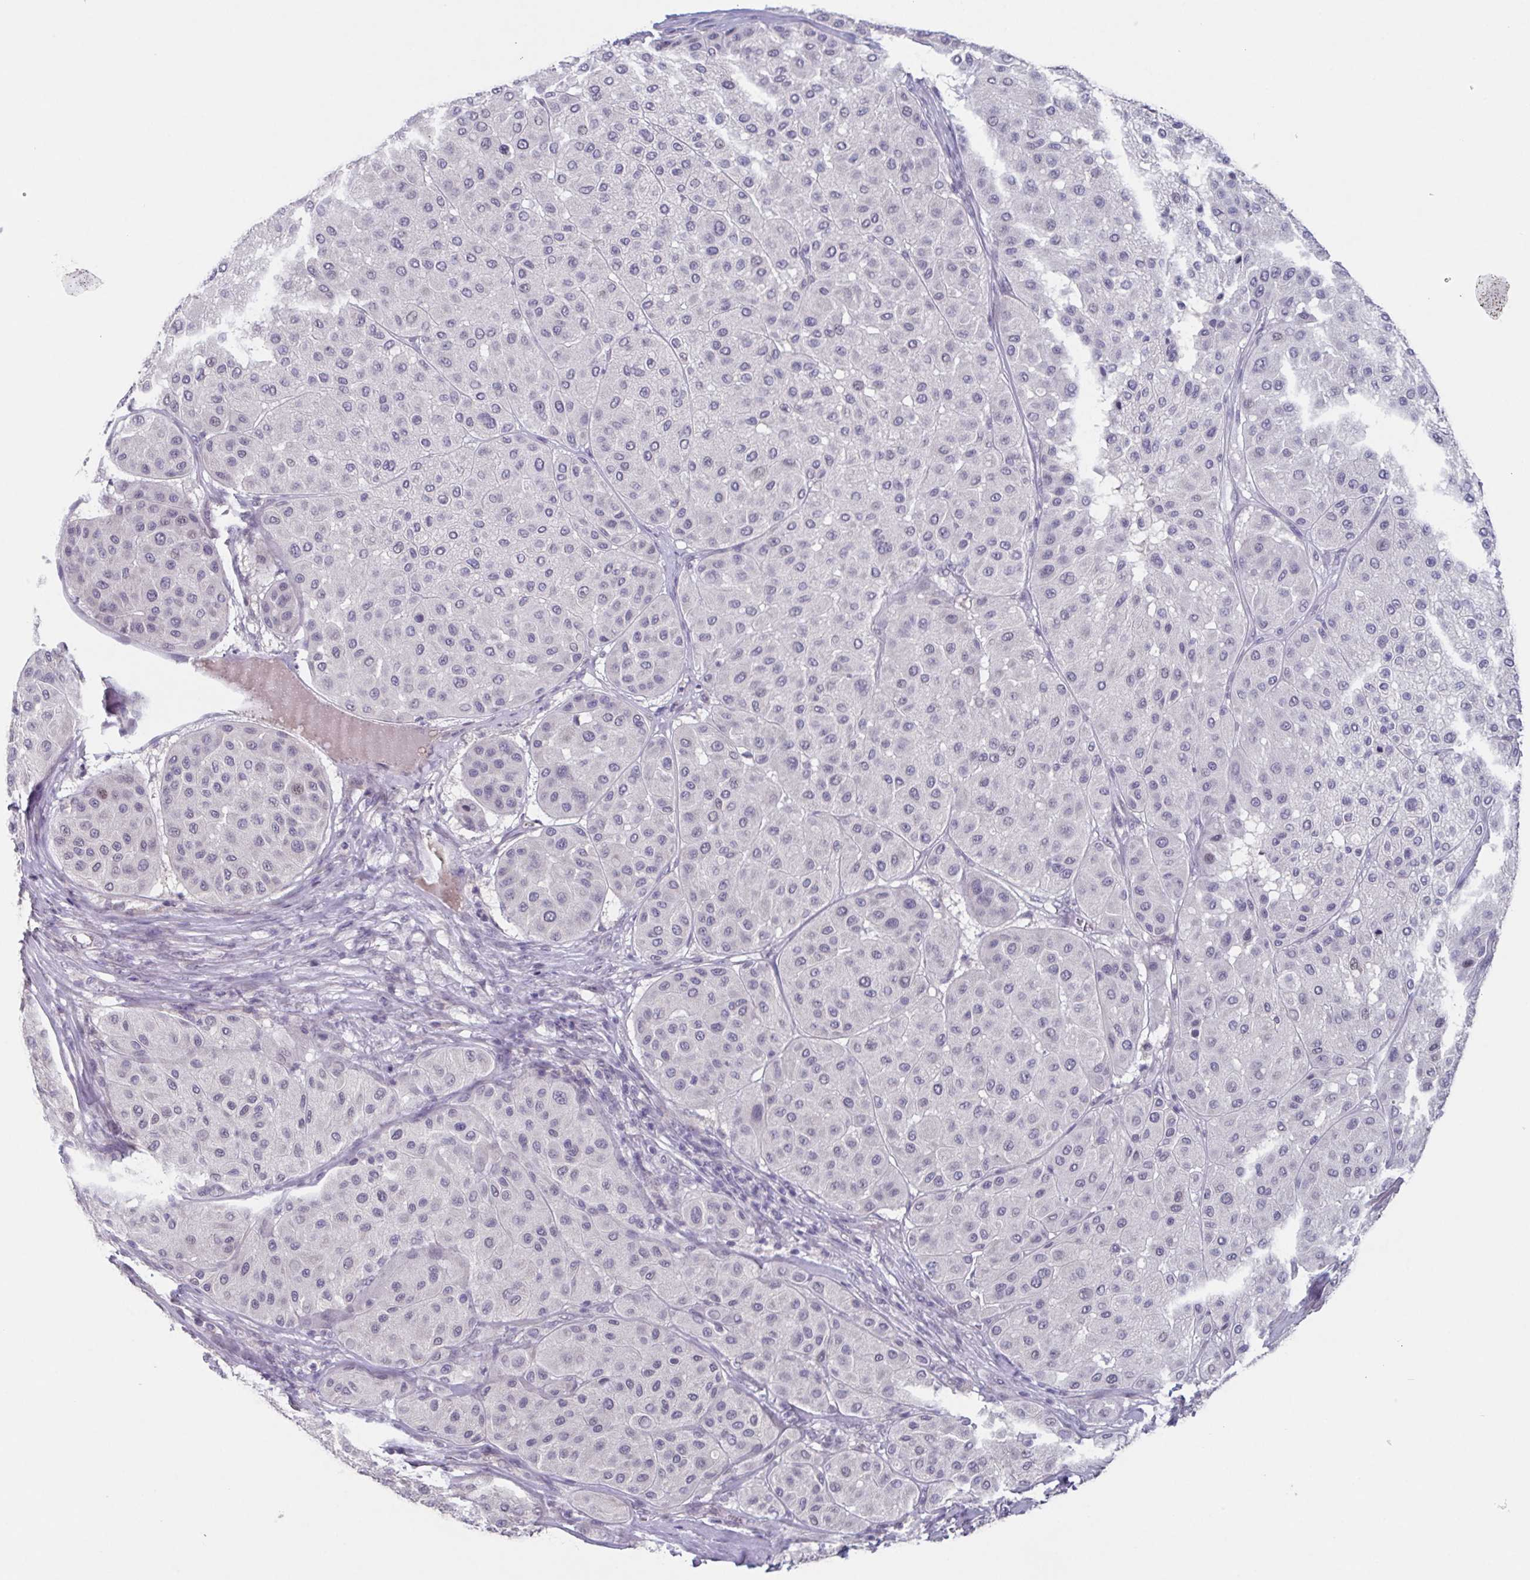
{"staining": {"intensity": "negative", "quantity": "none", "location": "none"}, "tissue": "melanoma", "cell_type": "Tumor cells", "image_type": "cancer", "snomed": [{"axis": "morphology", "description": "Malignant melanoma, Metastatic site"}, {"axis": "topography", "description": "Smooth muscle"}], "caption": "A photomicrograph of malignant melanoma (metastatic site) stained for a protein displays no brown staining in tumor cells.", "gene": "GHRL", "patient": {"sex": "male", "age": 41}}